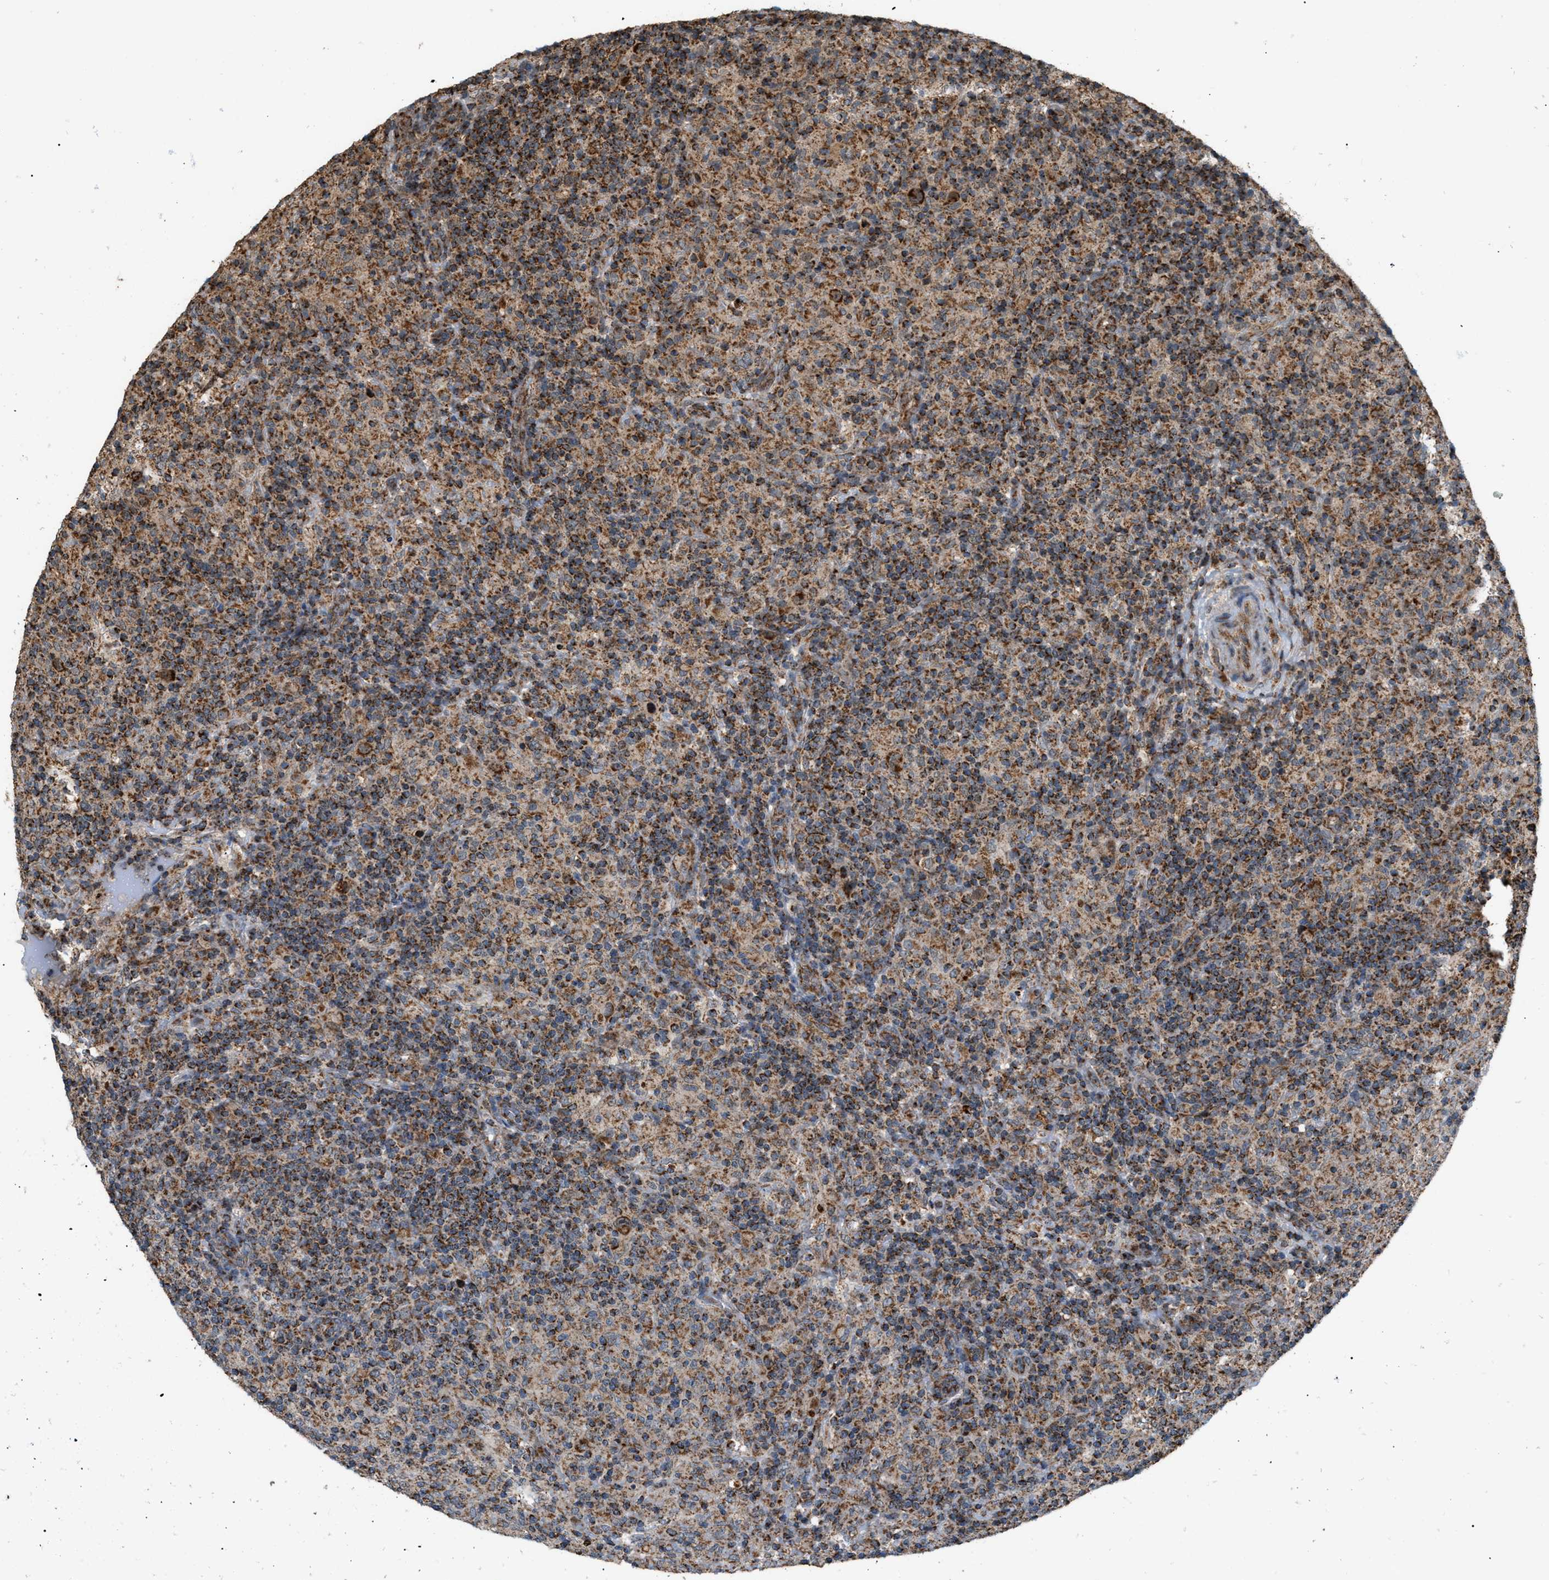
{"staining": {"intensity": "strong", "quantity": ">75%", "location": "cytoplasmic/membranous"}, "tissue": "lymphoma", "cell_type": "Tumor cells", "image_type": "cancer", "snomed": [{"axis": "morphology", "description": "Hodgkin's disease, NOS"}, {"axis": "topography", "description": "Lymph node"}], "caption": "Lymphoma stained with immunohistochemistry (IHC) shows strong cytoplasmic/membranous expression in approximately >75% of tumor cells.", "gene": "SGSM2", "patient": {"sex": "male", "age": 70}}